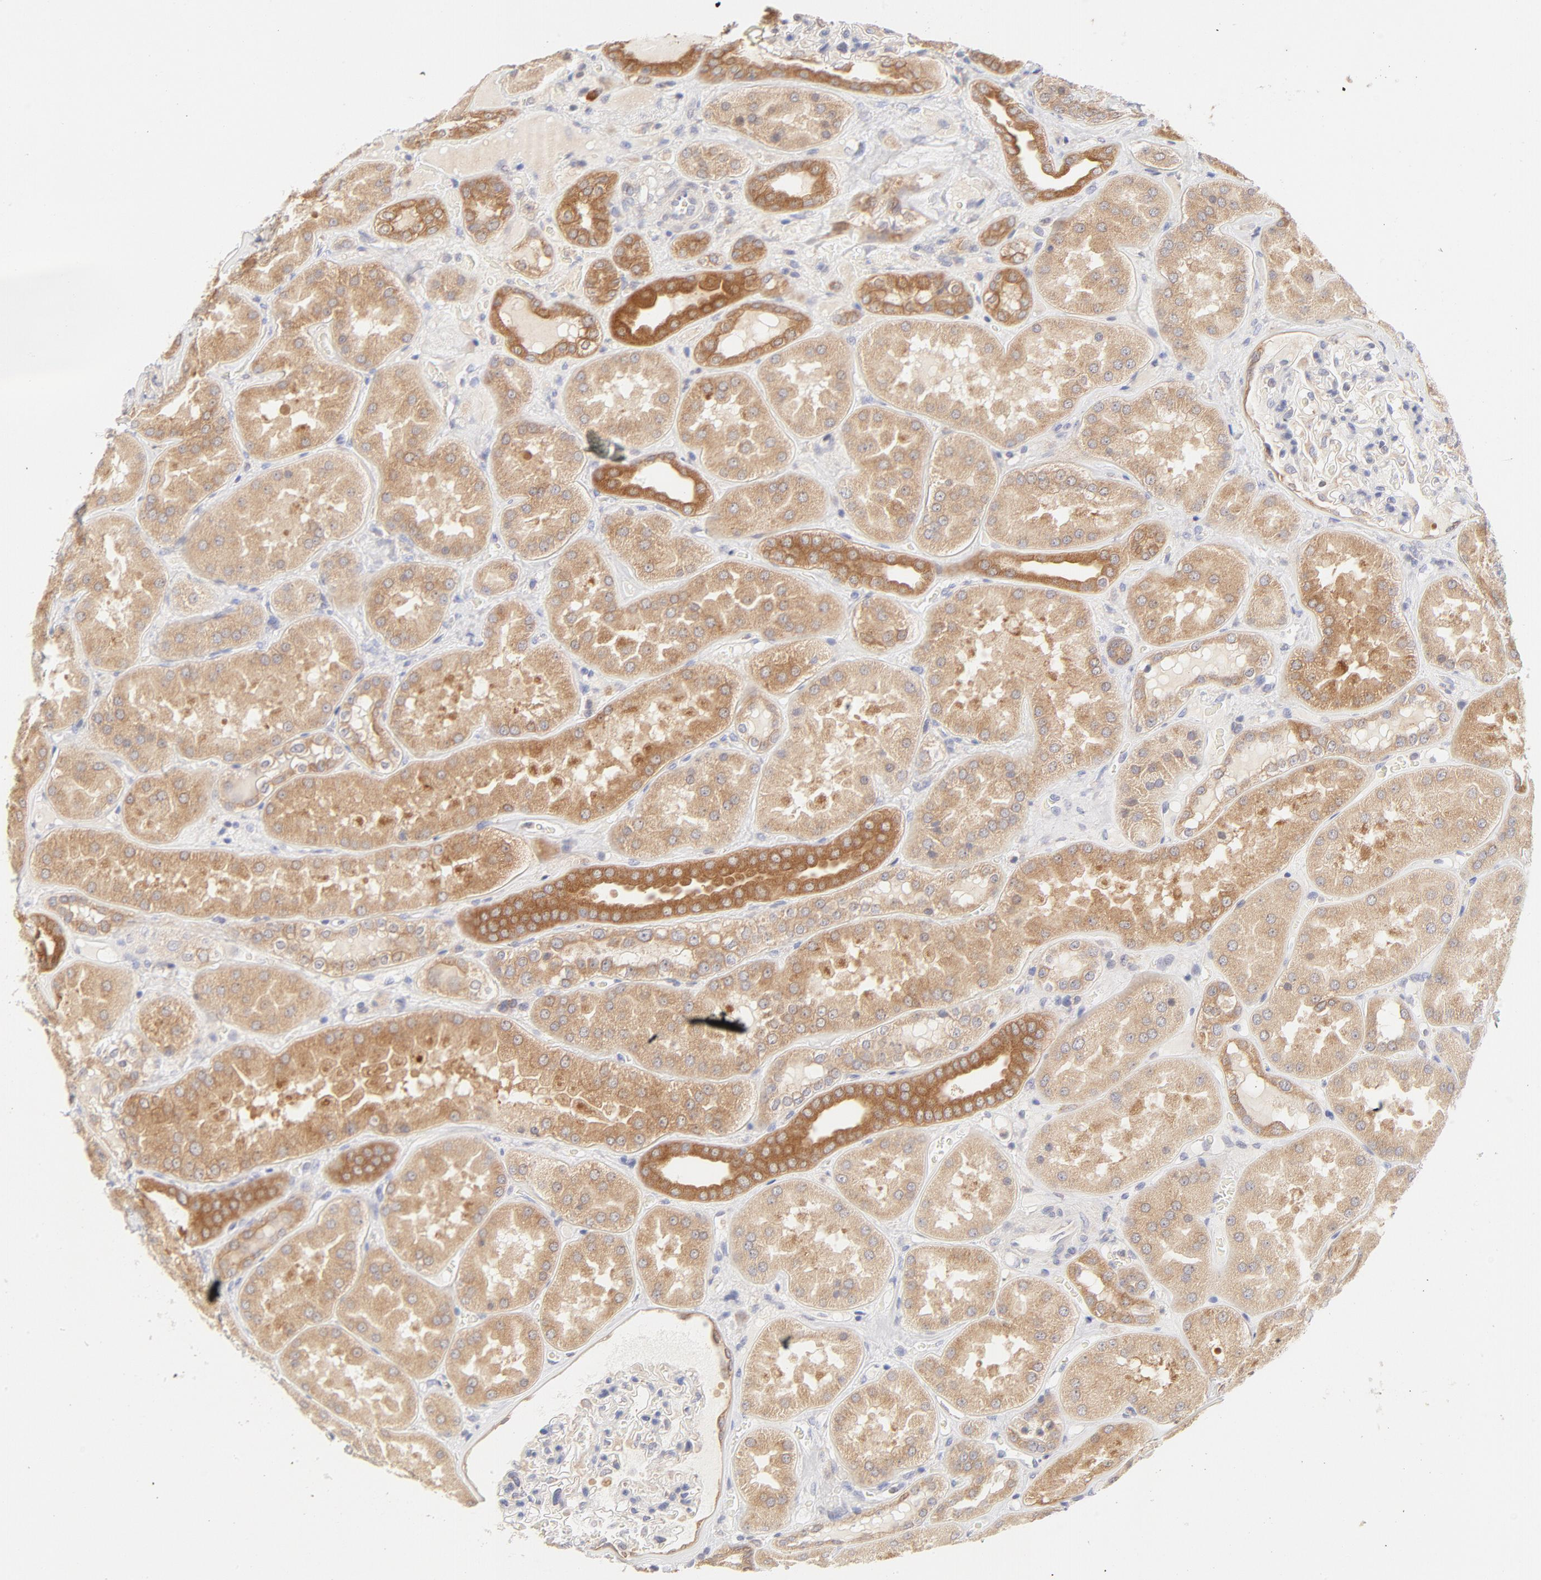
{"staining": {"intensity": "moderate", "quantity": "<25%", "location": "cytoplasmic/membranous"}, "tissue": "kidney", "cell_type": "Cells in glomeruli", "image_type": "normal", "snomed": [{"axis": "morphology", "description": "Normal tissue, NOS"}, {"axis": "topography", "description": "Kidney"}], "caption": "An image showing moderate cytoplasmic/membranous positivity in about <25% of cells in glomeruli in unremarkable kidney, as visualized by brown immunohistochemical staining.", "gene": "RPS6KA1", "patient": {"sex": "female", "age": 56}}